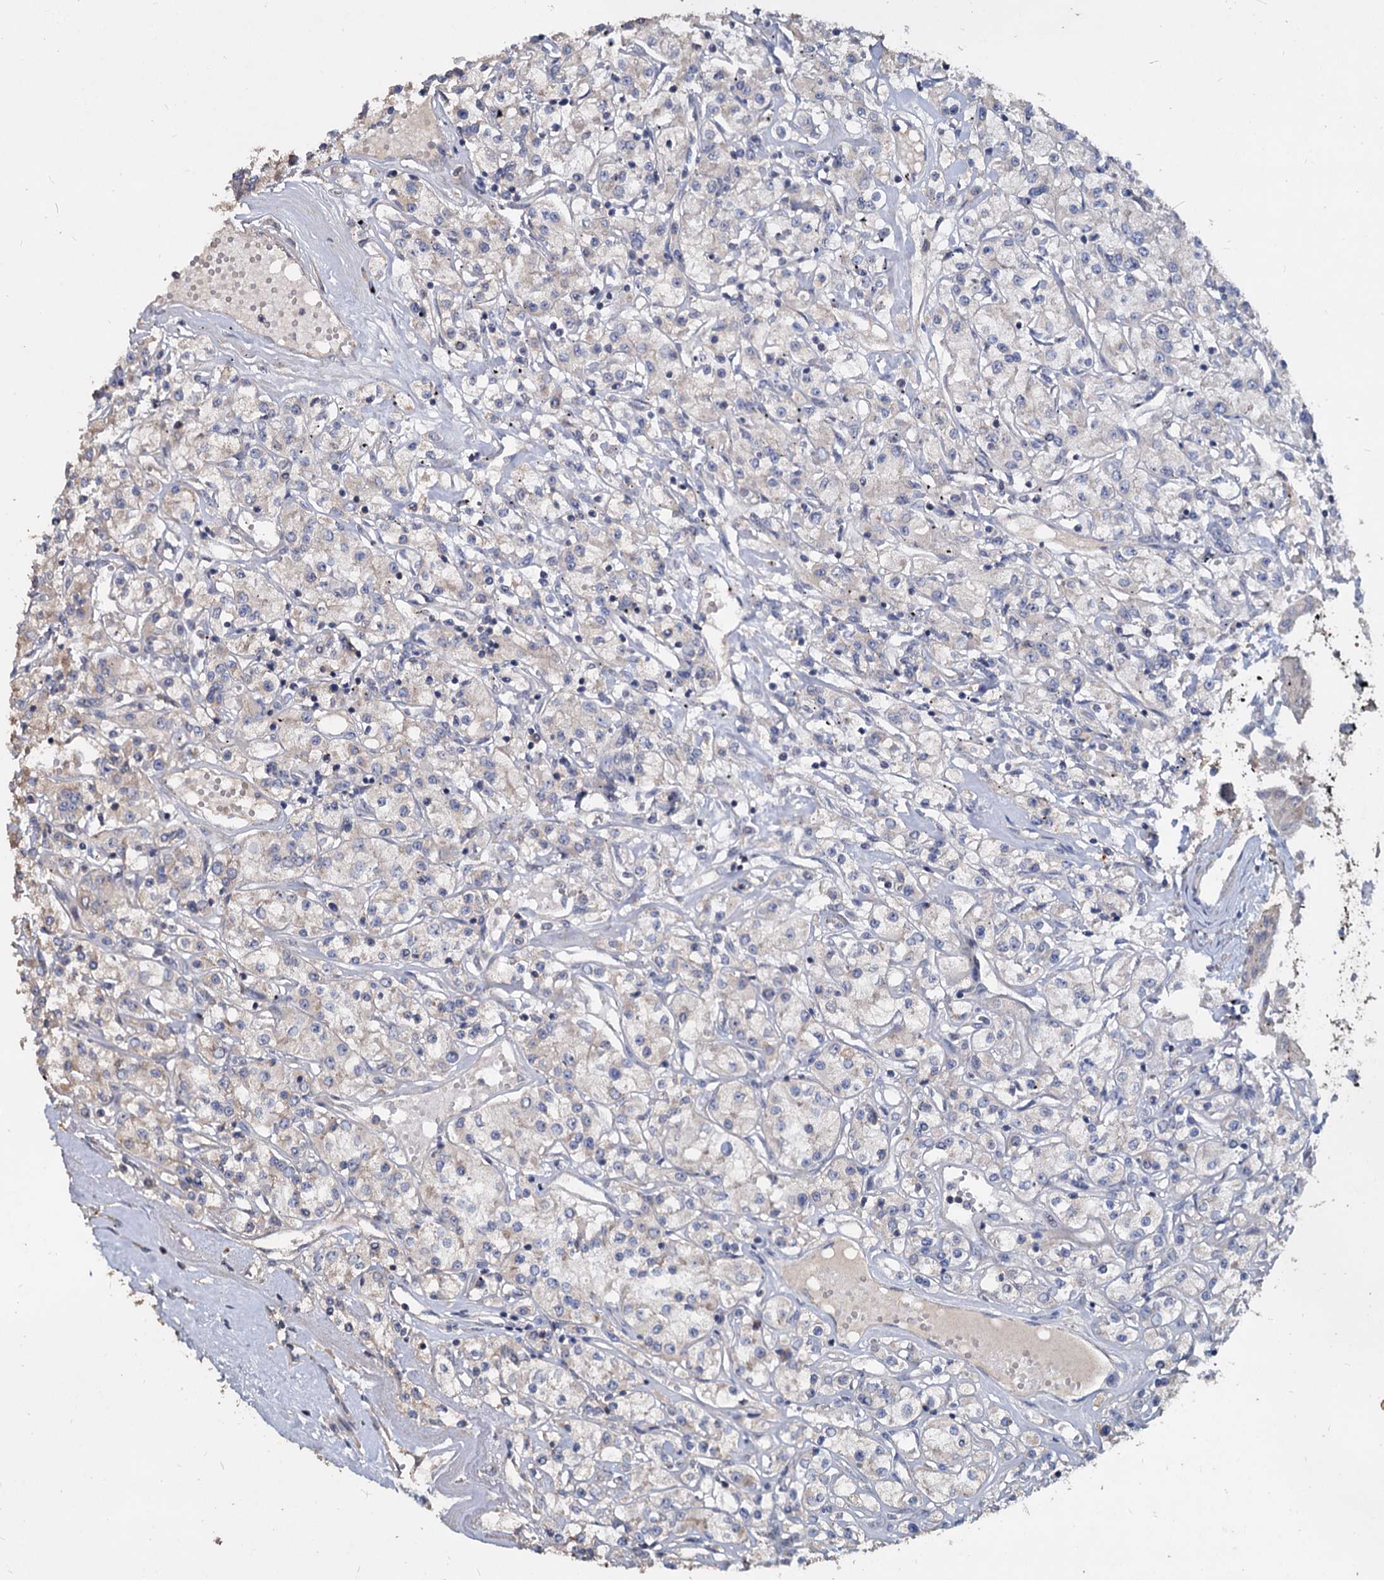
{"staining": {"intensity": "negative", "quantity": "none", "location": "none"}, "tissue": "renal cancer", "cell_type": "Tumor cells", "image_type": "cancer", "snomed": [{"axis": "morphology", "description": "Adenocarcinoma, NOS"}, {"axis": "topography", "description": "Kidney"}], "caption": "DAB immunohistochemical staining of human adenocarcinoma (renal) displays no significant expression in tumor cells.", "gene": "DEPDC4", "patient": {"sex": "female", "age": 59}}